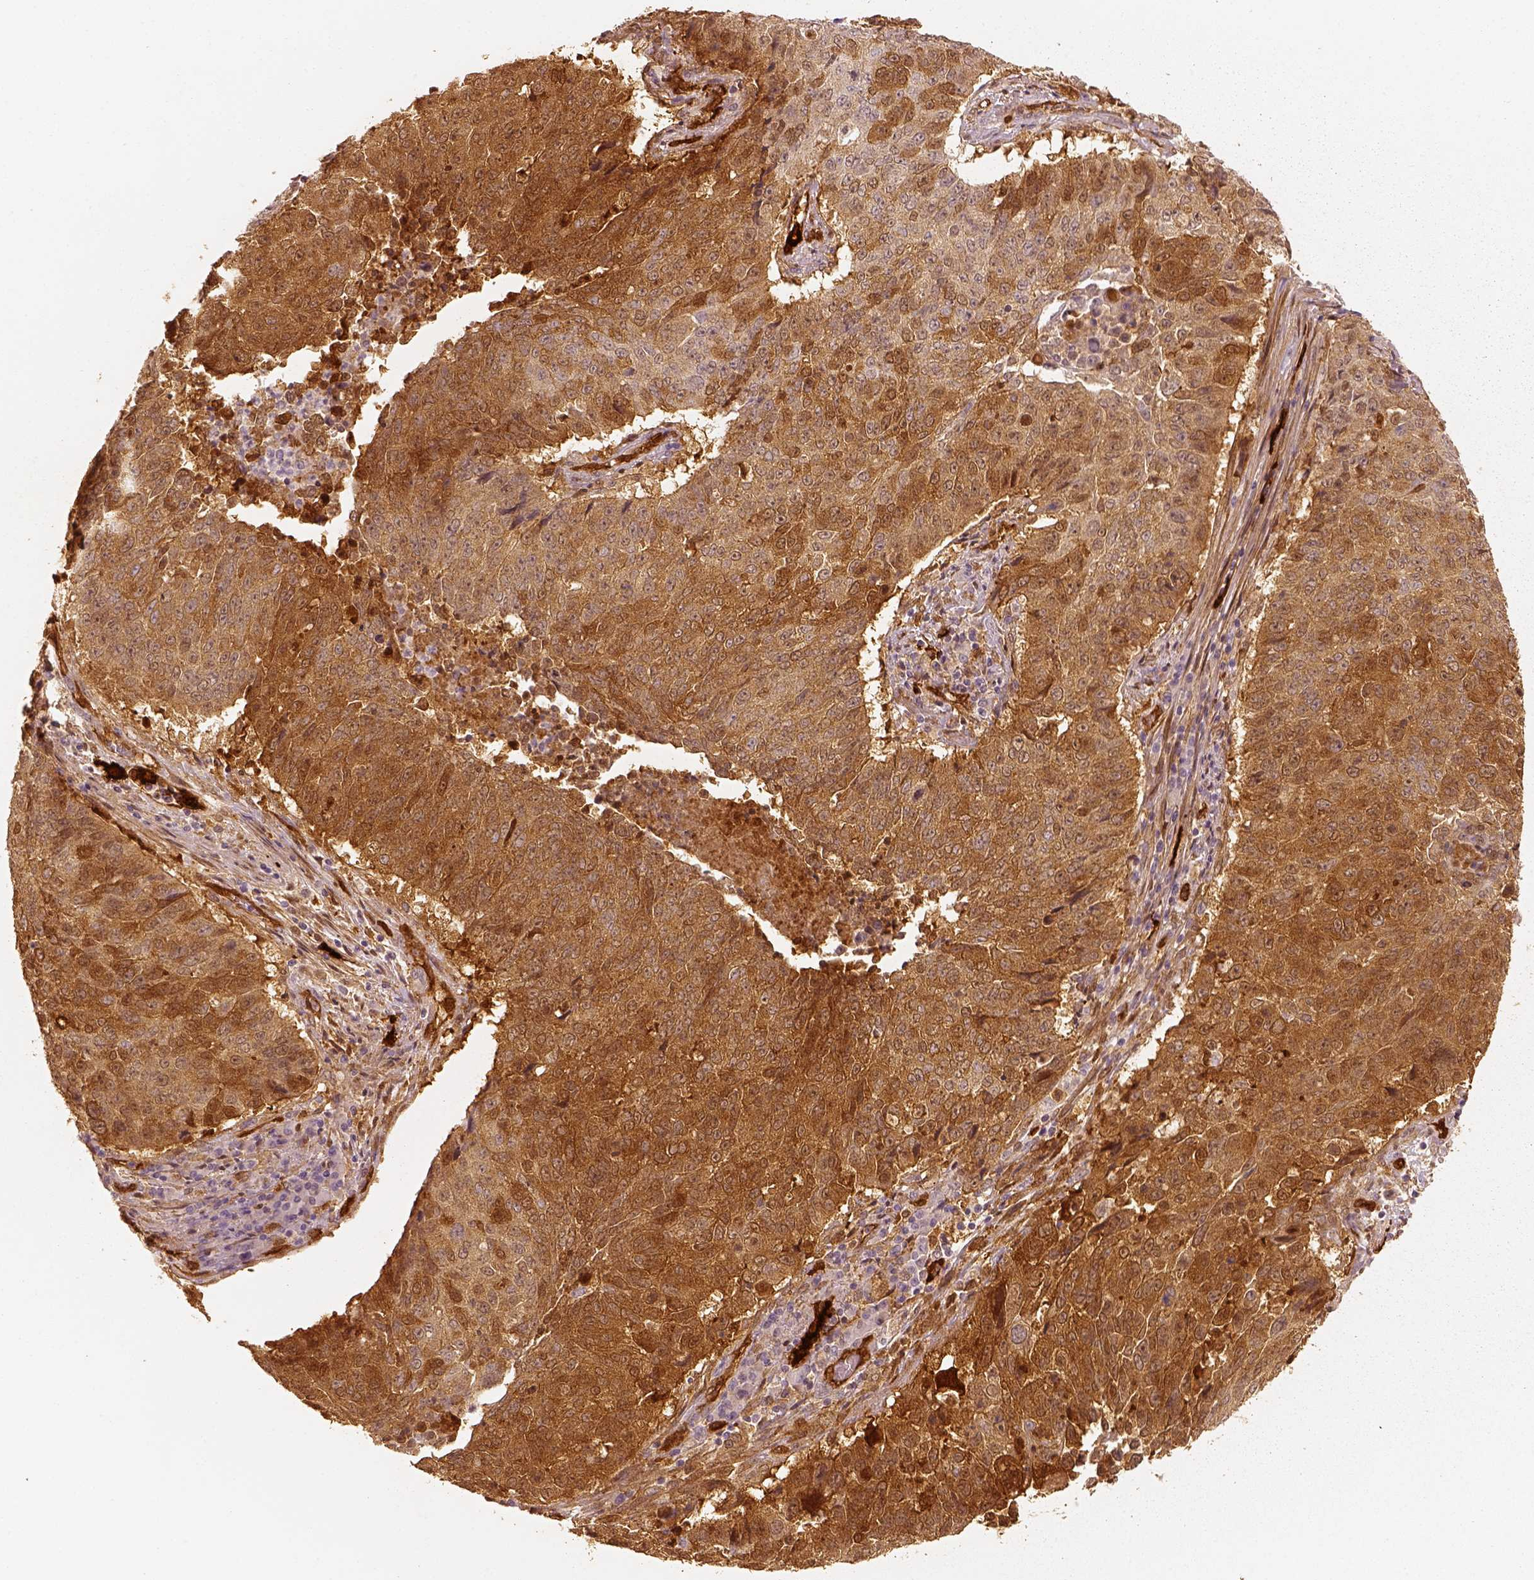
{"staining": {"intensity": "moderate", "quantity": ">75%", "location": "cytoplasmic/membranous"}, "tissue": "lung cancer", "cell_type": "Tumor cells", "image_type": "cancer", "snomed": [{"axis": "morphology", "description": "Normal tissue, NOS"}, {"axis": "morphology", "description": "Squamous cell carcinoma, NOS"}, {"axis": "topography", "description": "Bronchus"}, {"axis": "topography", "description": "Lung"}], "caption": "The image shows immunohistochemical staining of lung cancer (squamous cell carcinoma). There is moderate cytoplasmic/membranous expression is seen in approximately >75% of tumor cells.", "gene": "FSCN1", "patient": {"sex": "male", "age": 64}}